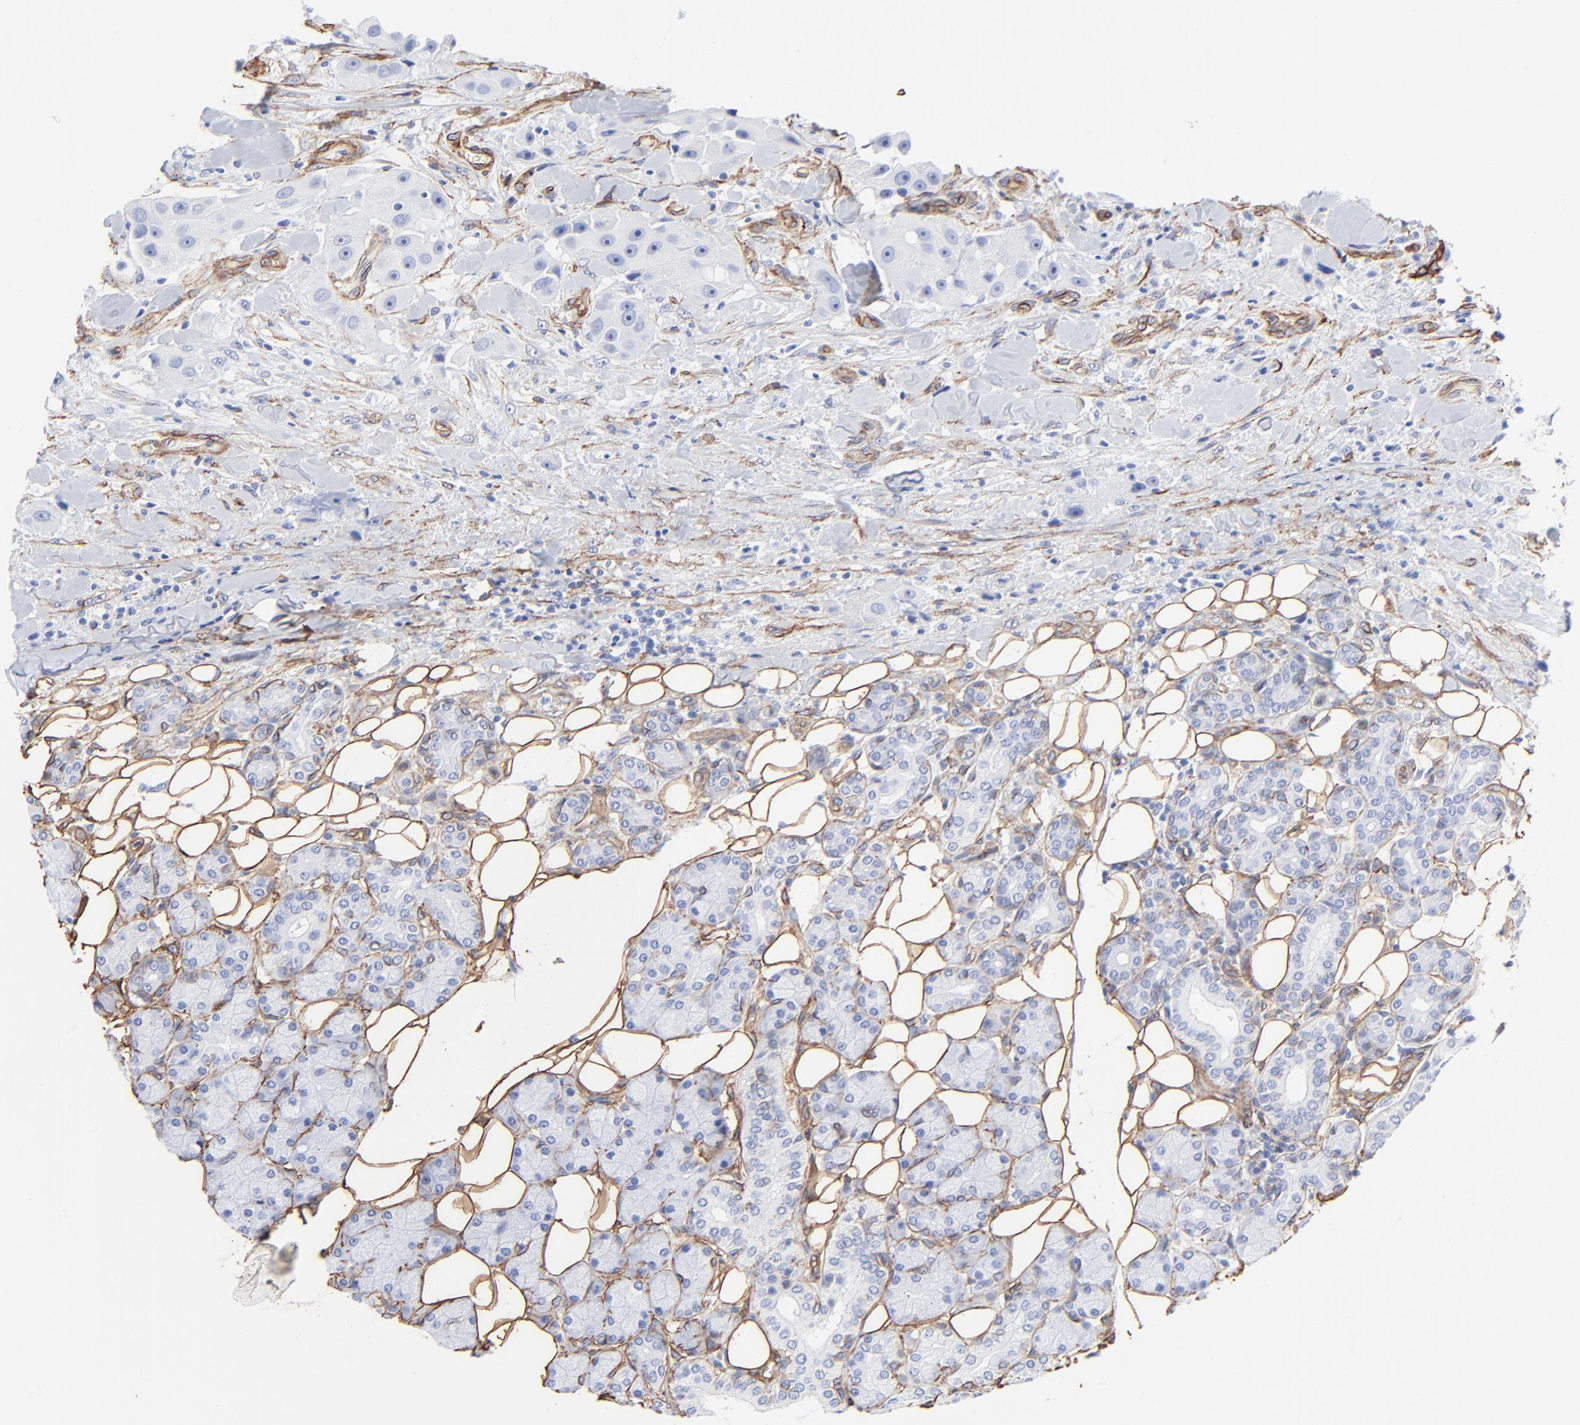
{"staining": {"intensity": "negative", "quantity": "none", "location": "none"}, "tissue": "head and neck cancer", "cell_type": "Tumor cells", "image_type": "cancer", "snomed": [{"axis": "morphology", "description": "Normal tissue, NOS"}, {"axis": "morphology", "description": "Adenocarcinoma, NOS"}, {"axis": "topography", "description": "Salivary gland"}, {"axis": "topography", "description": "Head-Neck"}], "caption": "This photomicrograph is of head and neck adenocarcinoma stained with immunohistochemistry to label a protein in brown with the nuclei are counter-stained blue. There is no positivity in tumor cells. Nuclei are stained in blue.", "gene": "CAV1", "patient": {"sex": "male", "age": 80}}